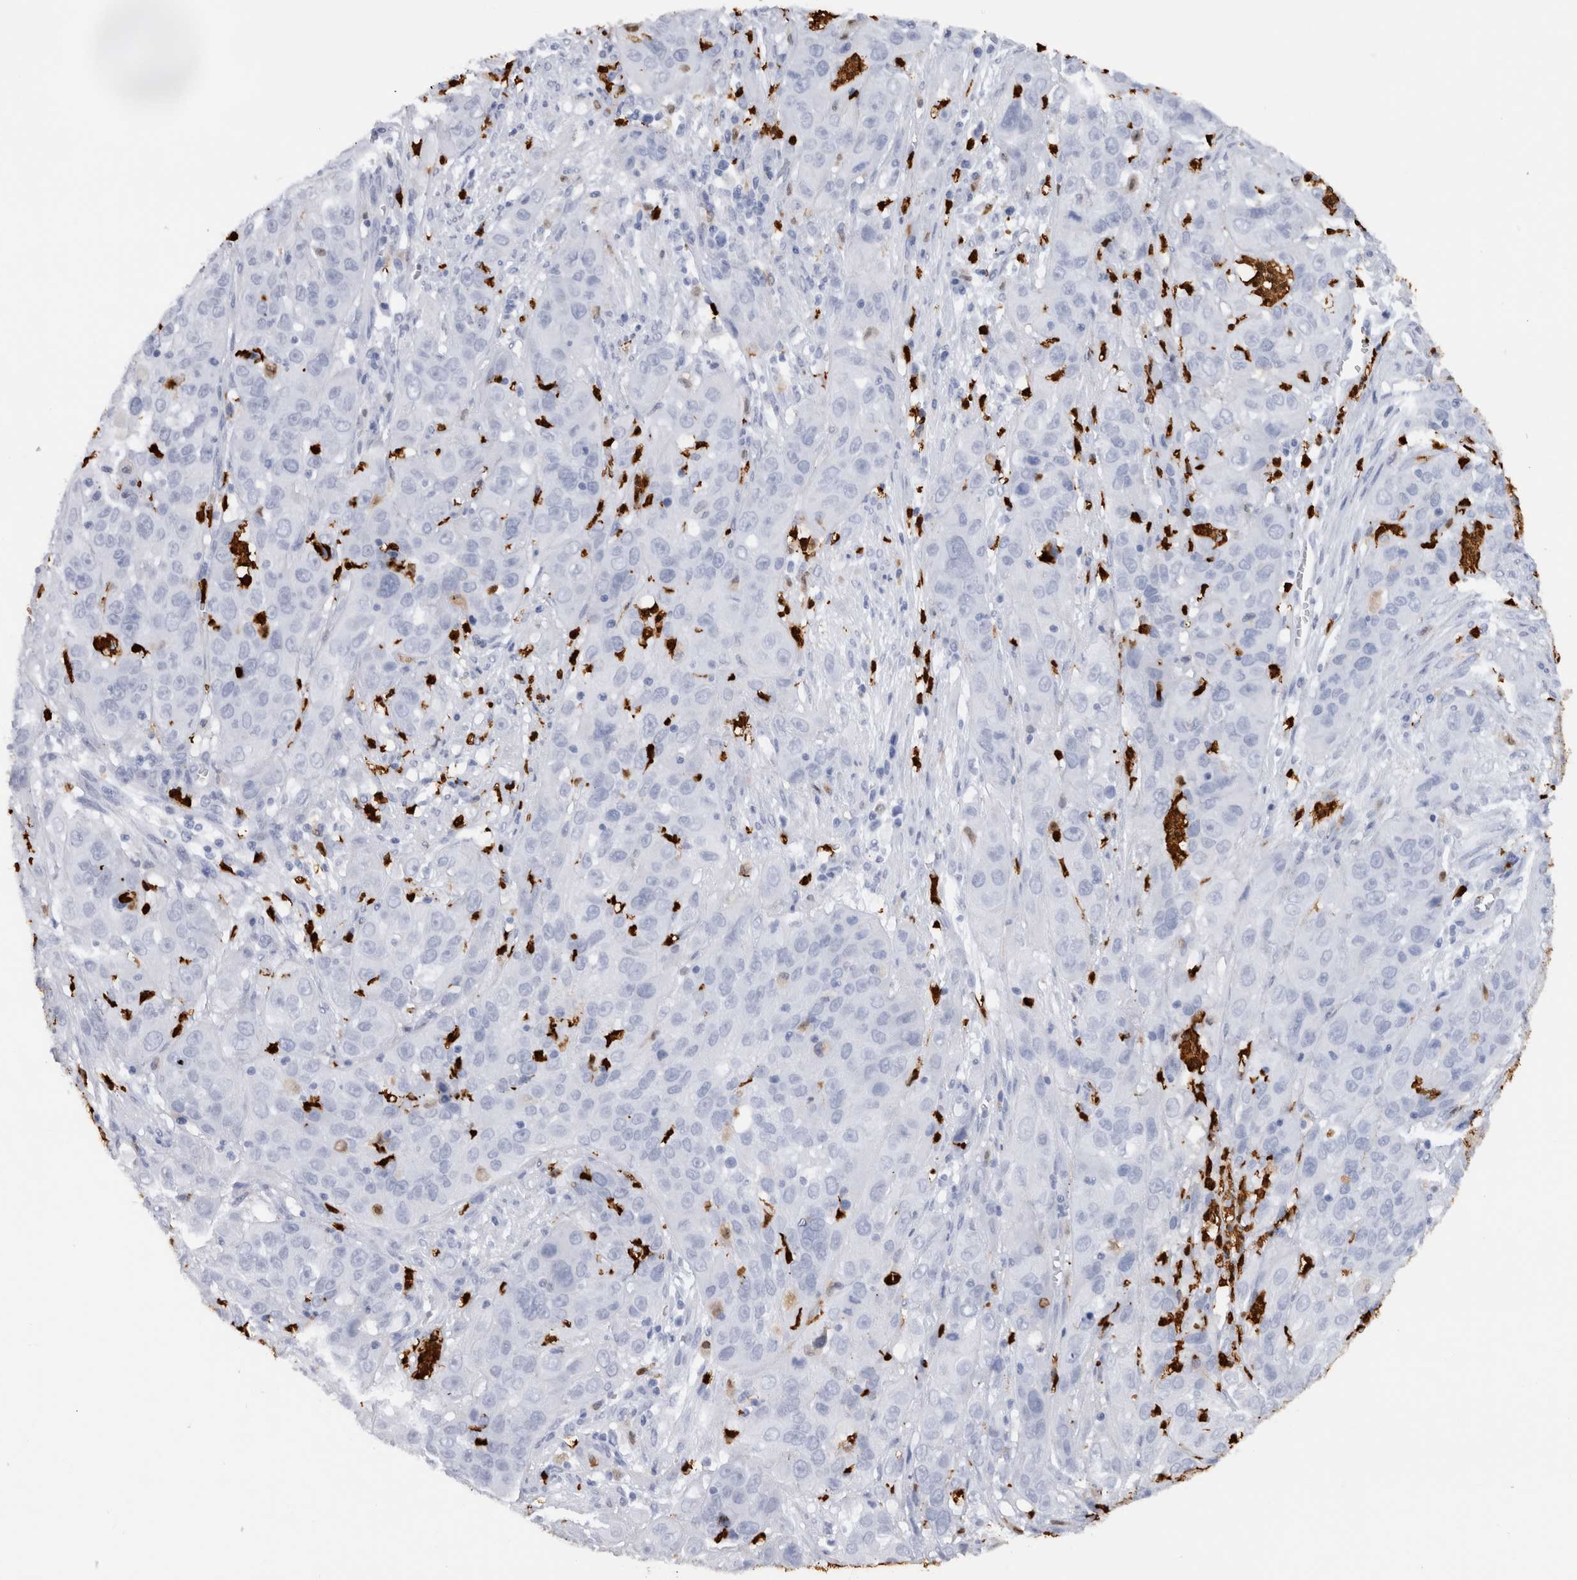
{"staining": {"intensity": "negative", "quantity": "none", "location": "none"}, "tissue": "cervical cancer", "cell_type": "Tumor cells", "image_type": "cancer", "snomed": [{"axis": "morphology", "description": "Squamous cell carcinoma, NOS"}, {"axis": "topography", "description": "Cervix"}], "caption": "Squamous cell carcinoma (cervical) was stained to show a protein in brown. There is no significant staining in tumor cells. Brightfield microscopy of immunohistochemistry stained with DAB (3,3'-diaminobenzidine) (brown) and hematoxylin (blue), captured at high magnification.", "gene": "S100A8", "patient": {"sex": "female", "age": 32}}